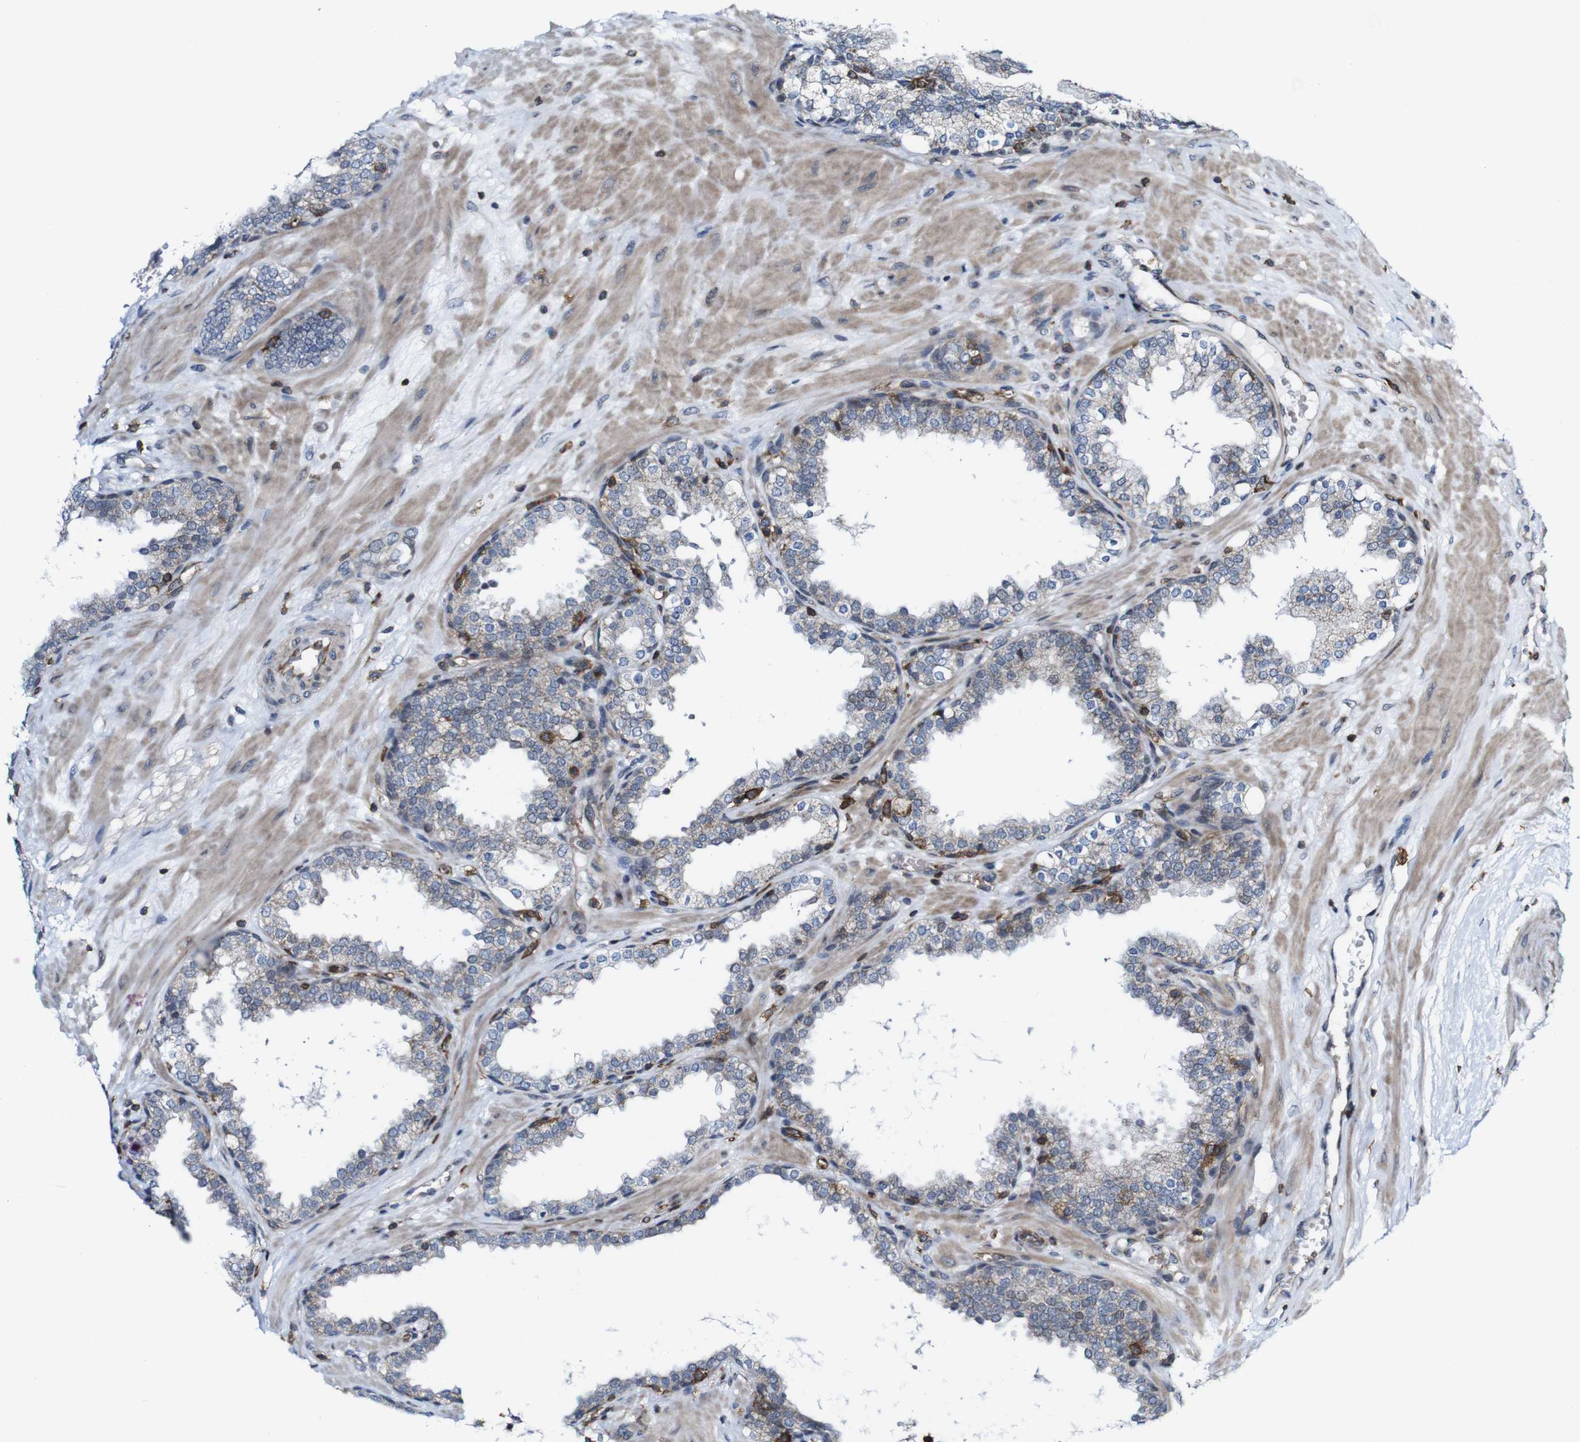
{"staining": {"intensity": "negative", "quantity": "none", "location": "none"}, "tissue": "prostate", "cell_type": "Glandular cells", "image_type": "normal", "snomed": [{"axis": "morphology", "description": "Normal tissue, NOS"}, {"axis": "topography", "description": "Prostate"}], "caption": "High power microscopy micrograph of an IHC micrograph of benign prostate, revealing no significant expression in glandular cells.", "gene": "JAK2", "patient": {"sex": "male", "age": 51}}